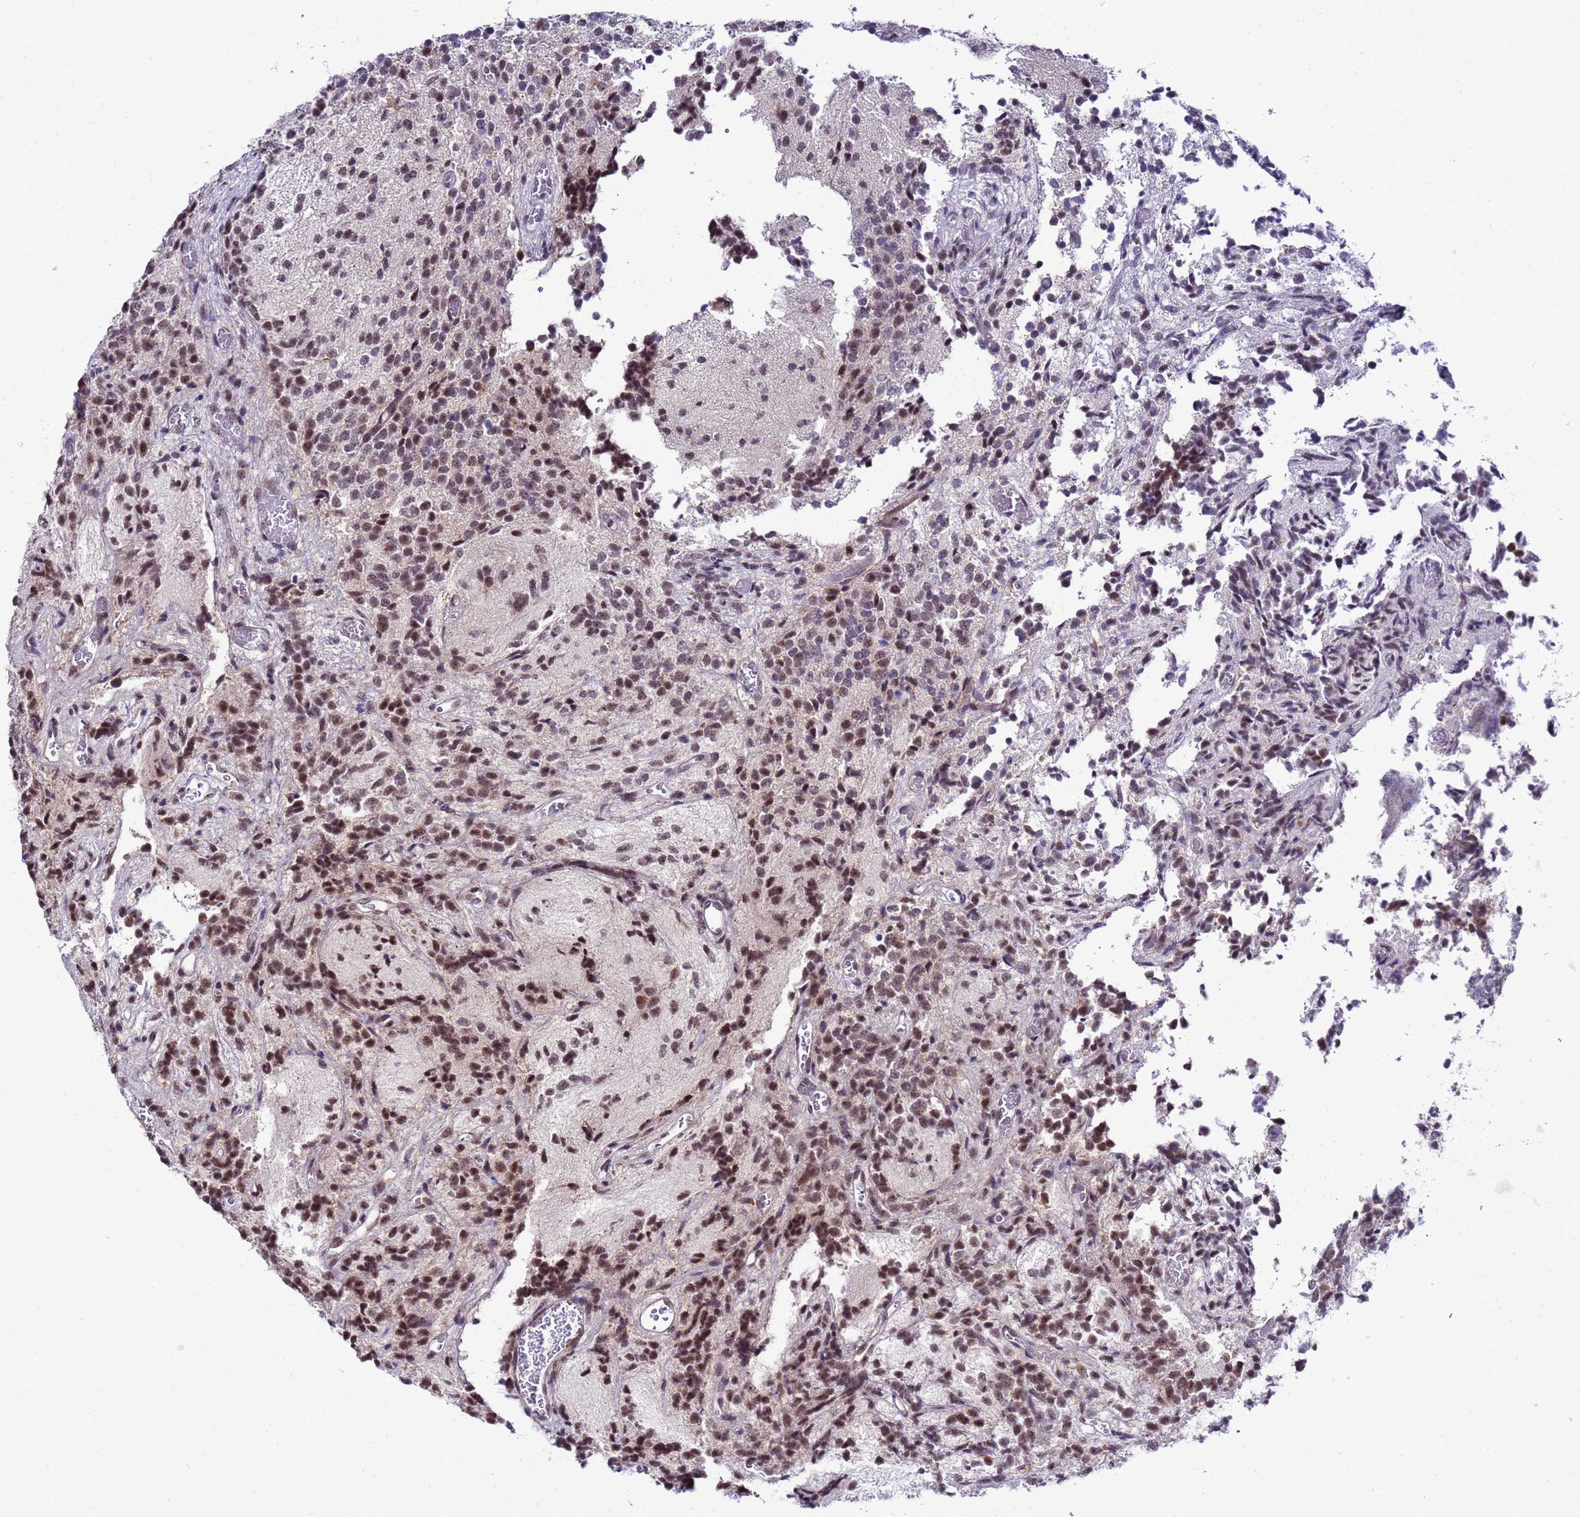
{"staining": {"intensity": "moderate", "quantity": ">75%", "location": "nuclear"}, "tissue": "glioma", "cell_type": "Tumor cells", "image_type": "cancer", "snomed": [{"axis": "morphology", "description": "Glioma, malignant, Low grade"}, {"axis": "topography", "description": "Brain"}], "caption": "Protein analysis of low-grade glioma (malignant) tissue demonstrates moderate nuclear staining in approximately >75% of tumor cells.", "gene": "C19orf47", "patient": {"sex": "female", "age": 1}}